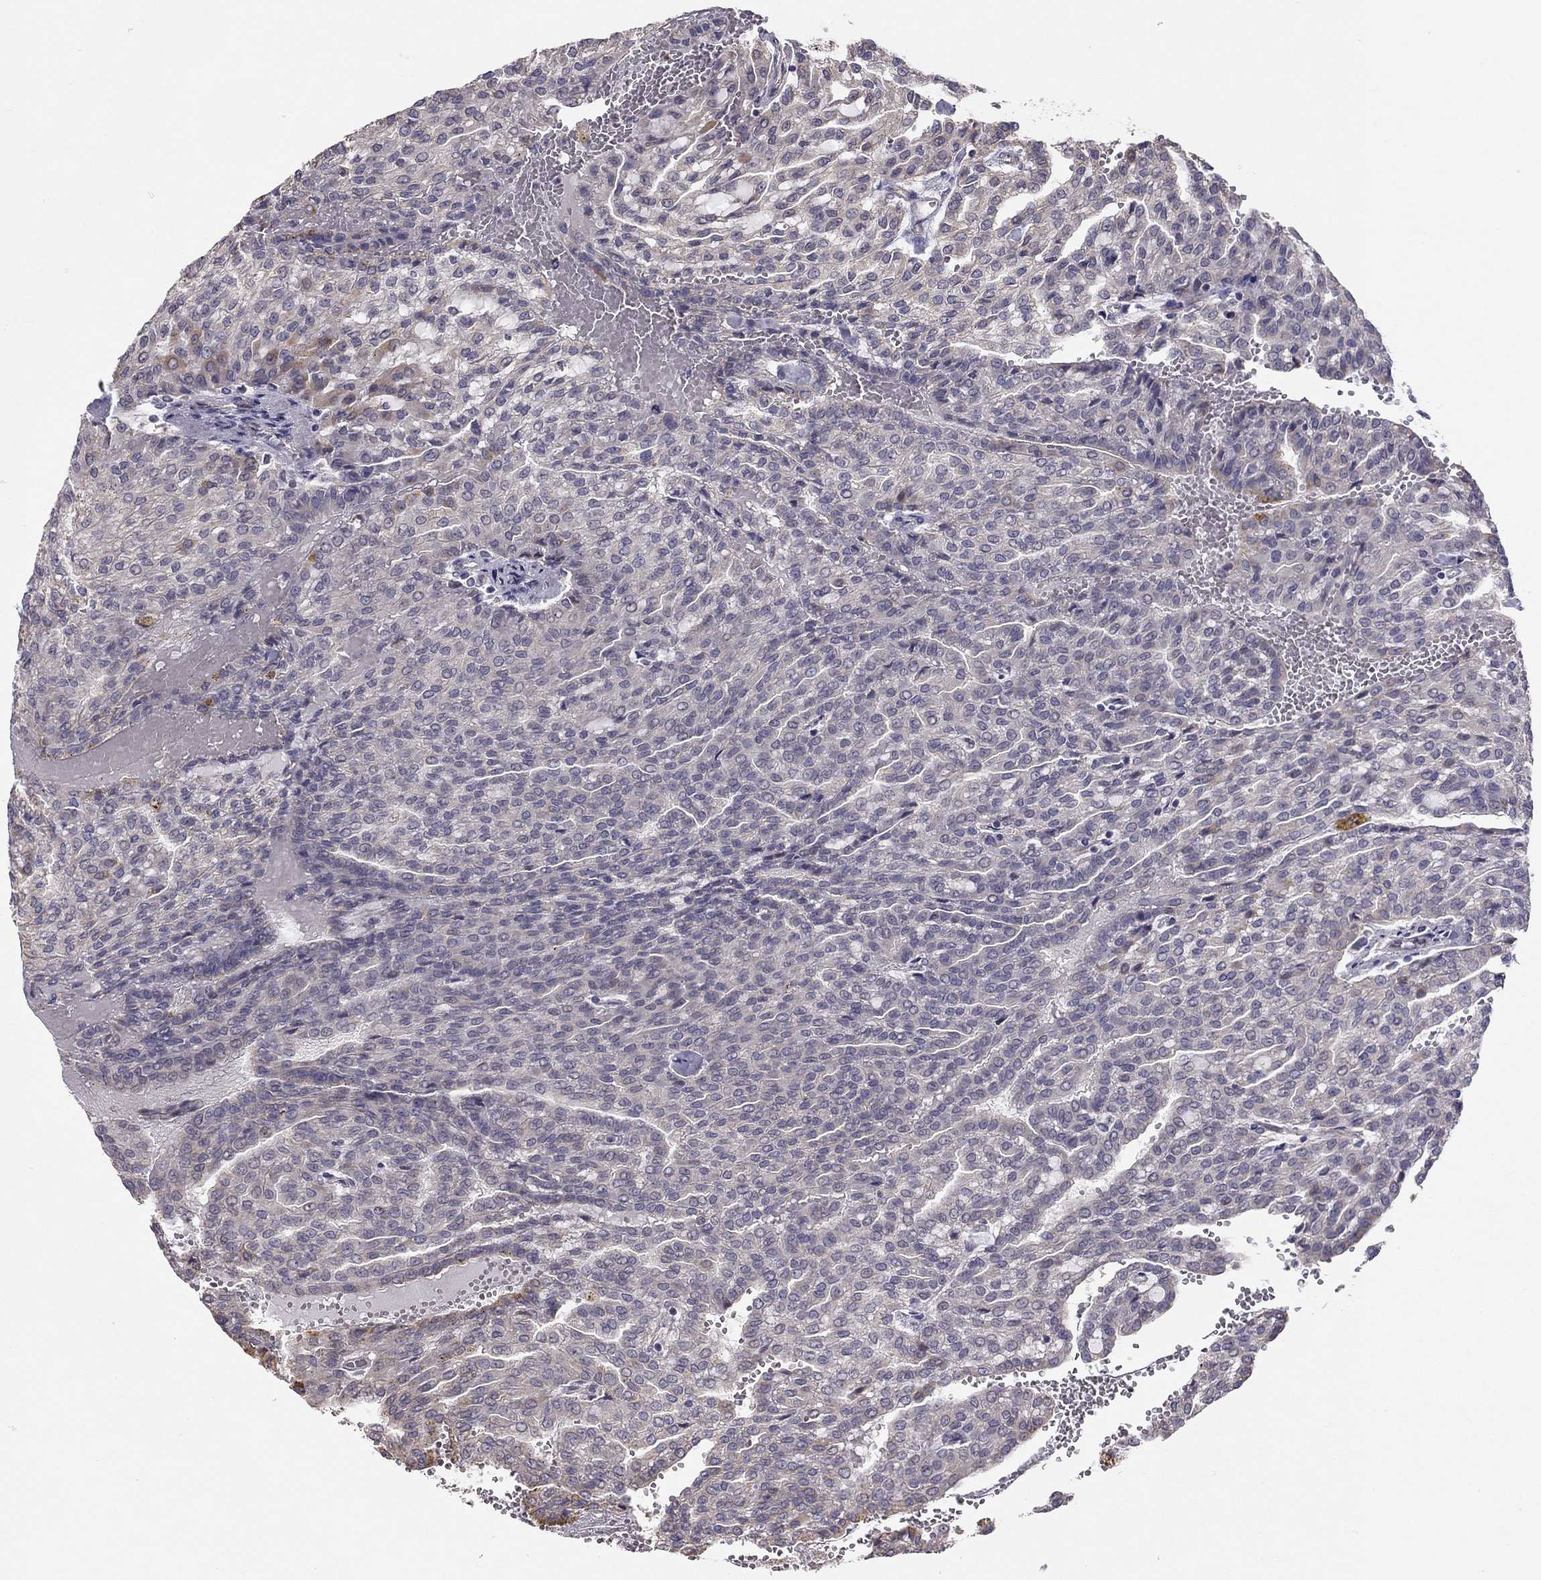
{"staining": {"intensity": "negative", "quantity": "none", "location": "none"}, "tissue": "renal cancer", "cell_type": "Tumor cells", "image_type": "cancer", "snomed": [{"axis": "morphology", "description": "Adenocarcinoma, NOS"}, {"axis": "topography", "description": "Kidney"}], "caption": "Tumor cells are negative for brown protein staining in renal cancer.", "gene": "LRIT3", "patient": {"sex": "male", "age": 63}}